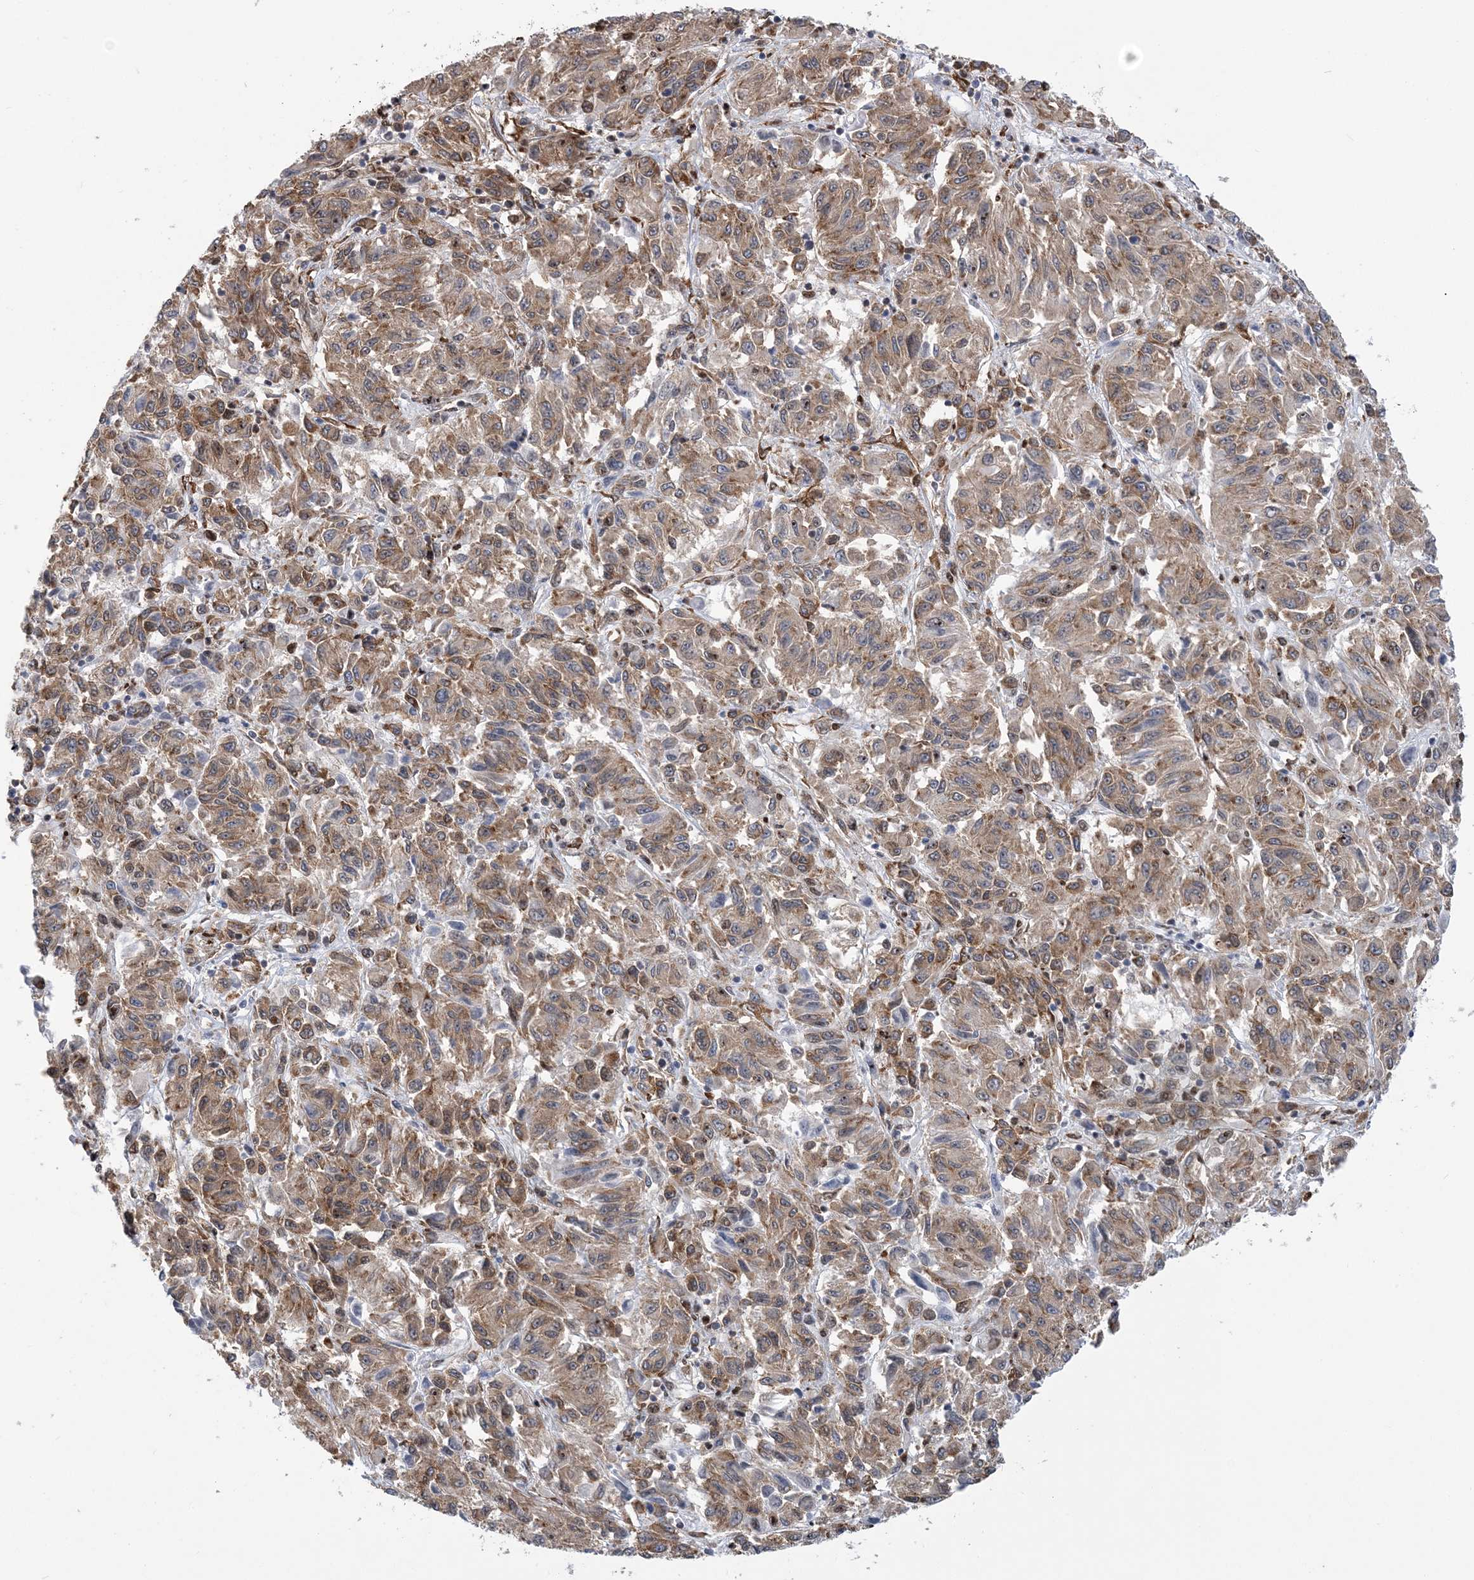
{"staining": {"intensity": "weak", "quantity": "25%-75%", "location": "cytoplasmic/membranous"}, "tissue": "melanoma", "cell_type": "Tumor cells", "image_type": "cancer", "snomed": [{"axis": "morphology", "description": "Malignant melanoma, Metastatic site"}, {"axis": "topography", "description": "Lung"}], "caption": "Tumor cells exhibit low levels of weak cytoplasmic/membranous positivity in about 25%-75% of cells in melanoma.", "gene": "PHF1", "patient": {"sex": "male", "age": 64}}